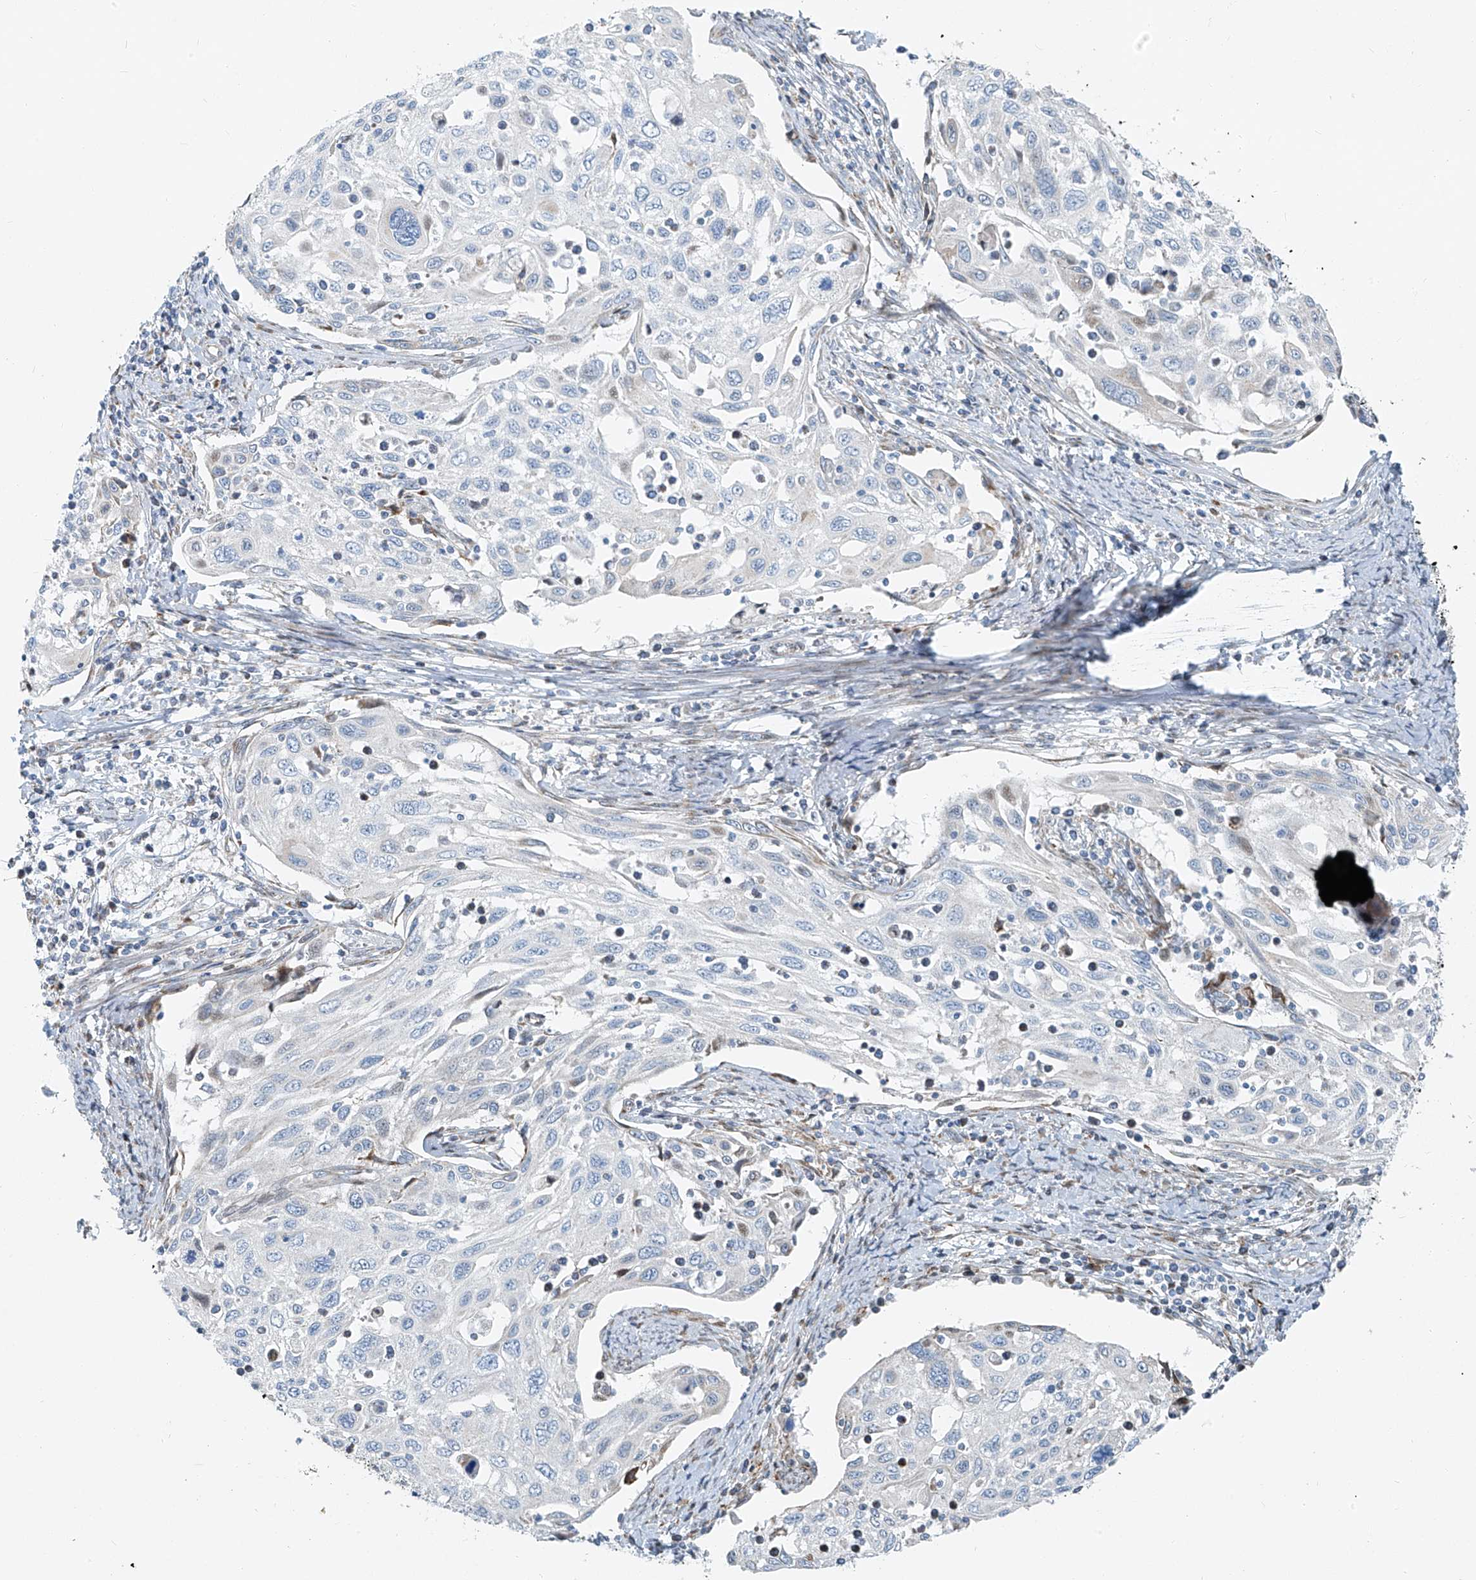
{"staining": {"intensity": "negative", "quantity": "none", "location": "none"}, "tissue": "cervical cancer", "cell_type": "Tumor cells", "image_type": "cancer", "snomed": [{"axis": "morphology", "description": "Squamous cell carcinoma, NOS"}, {"axis": "topography", "description": "Cervix"}], "caption": "There is no significant expression in tumor cells of cervical cancer. (Stains: DAB immunohistochemistry (IHC) with hematoxylin counter stain, Microscopy: brightfield microscopy at high magnification).", "gene": "HIC2", "patient": {"sex": "female", "age": 70}}